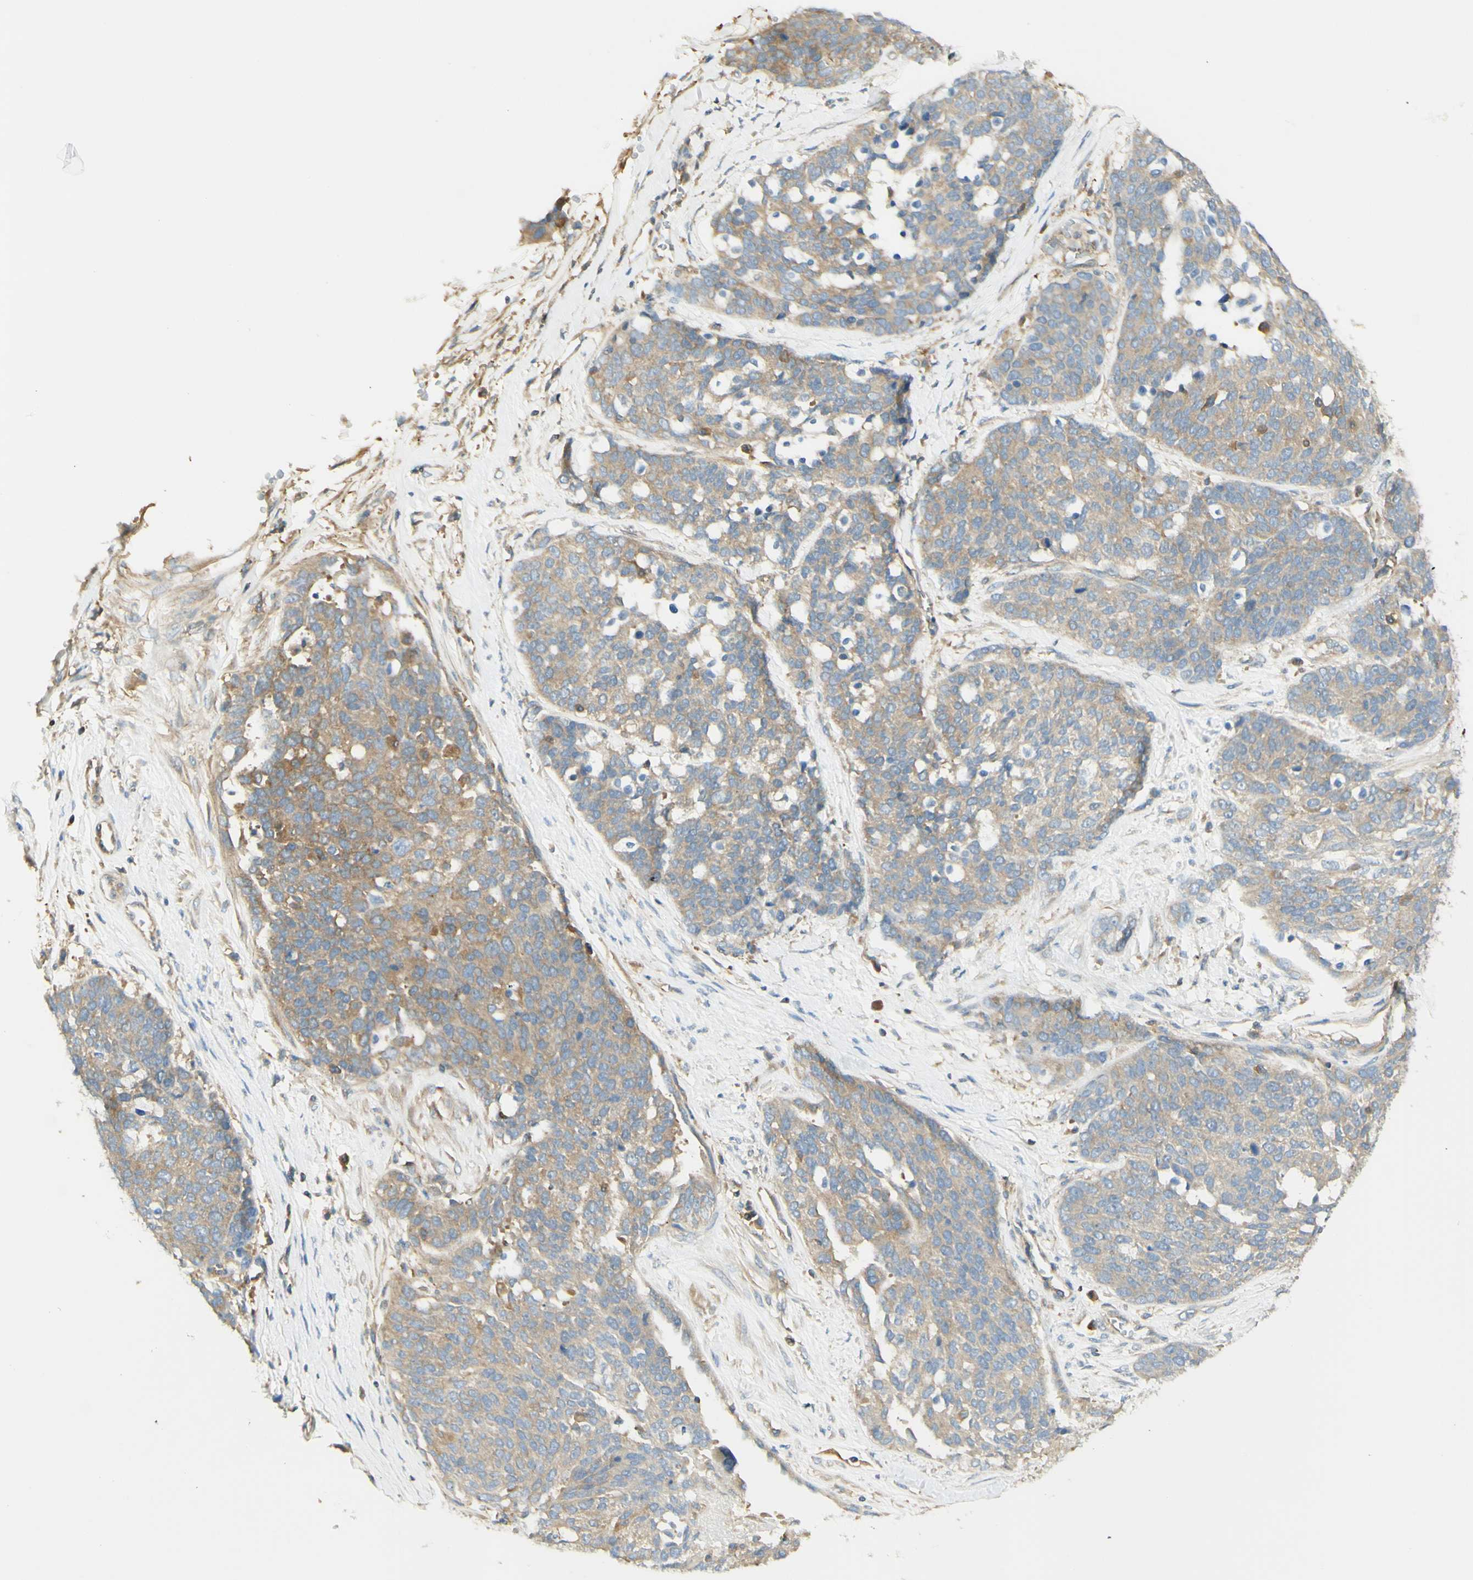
{"staining": {"intensity": "weak", "quantity": ">75%", "location": "cytoplasmic/membranous"}, "tissue": "ovarian cancer", "cell_type": "Tumor cells", "image_type": "cancer", "snomed": [{"axis": "morphology", "description": "Cystadenocarcinoma, serous, NOS"}, {"axis": "topography", "description": "Ovary"}], "caption": "Ovarian cancer (serous cystadenocarcinoma) tissue shows weak cytoplasmic/membranous staining in approximately >75% of tumor cells (DAB (3,3'-diaminobenzidine) IHC, brown staining for protein, blue staining for nuclei).", "gene": "IKBKG", "patient": {"sex": "female", "age": 44}}